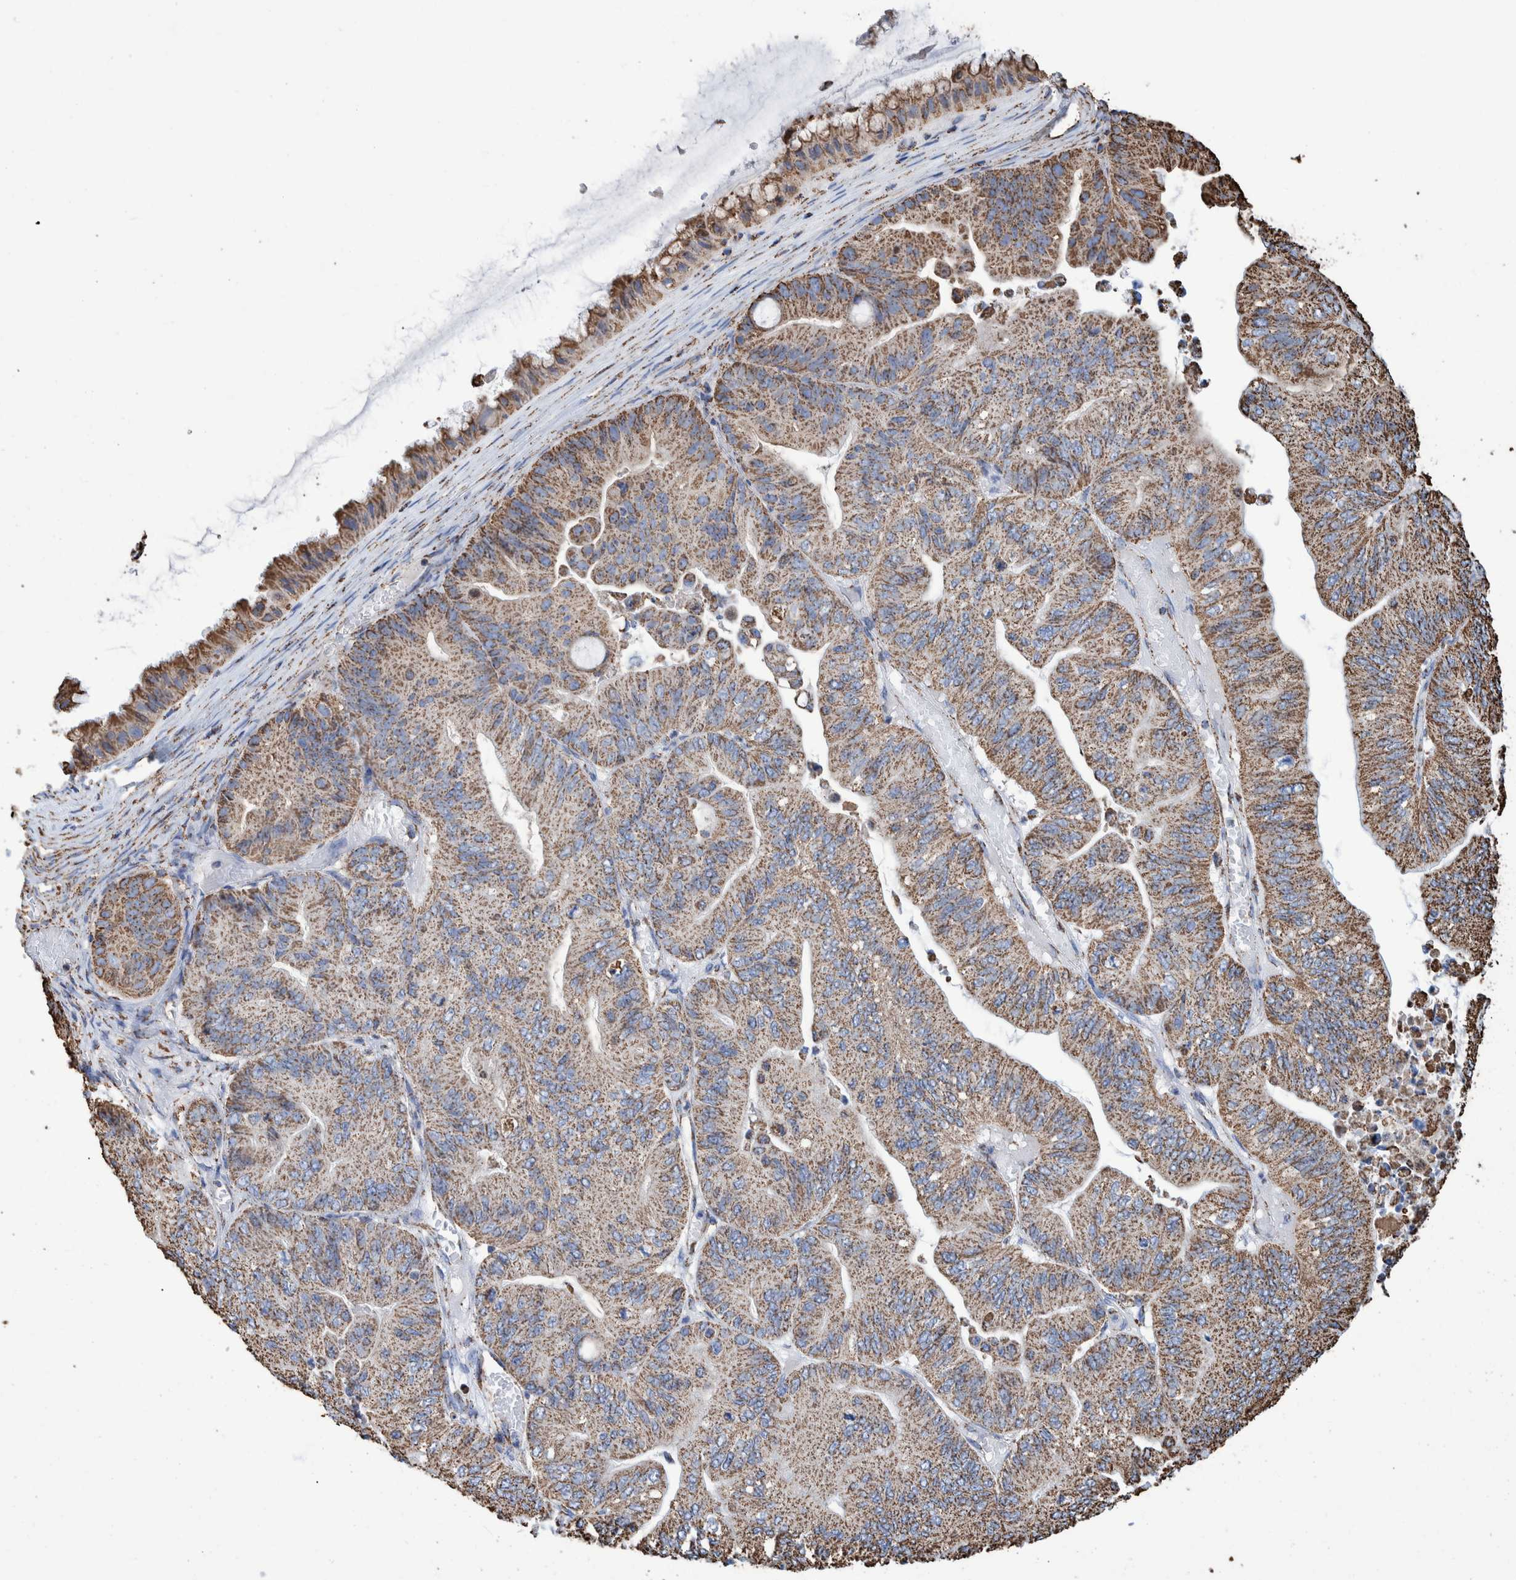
{"staining": {"intensity": "strong", "quantity": ">75%", "location": "cytoplasmic/membranous"}, "tissue": "ovarian cancer", "cell_type": "Tumor cells", "image_type": "cancer", "snomed": [{"axis": "morphology", "description": "Cystadenocarcinoma, mucinous, NOS"}, {"axis": "topography", "description": "Ovary"}], "caption": "An immunohistochemistry (IHC) micrograph of tumor tissue is shown. Protein staining in brown shows strong cytoplasmic/membranous positivity in ovarian cancer (mucinous cystadenocarcinoma) within tumor cells.", "gene": "VPS26C", "patient": {"sex": "female", "age": 61}}